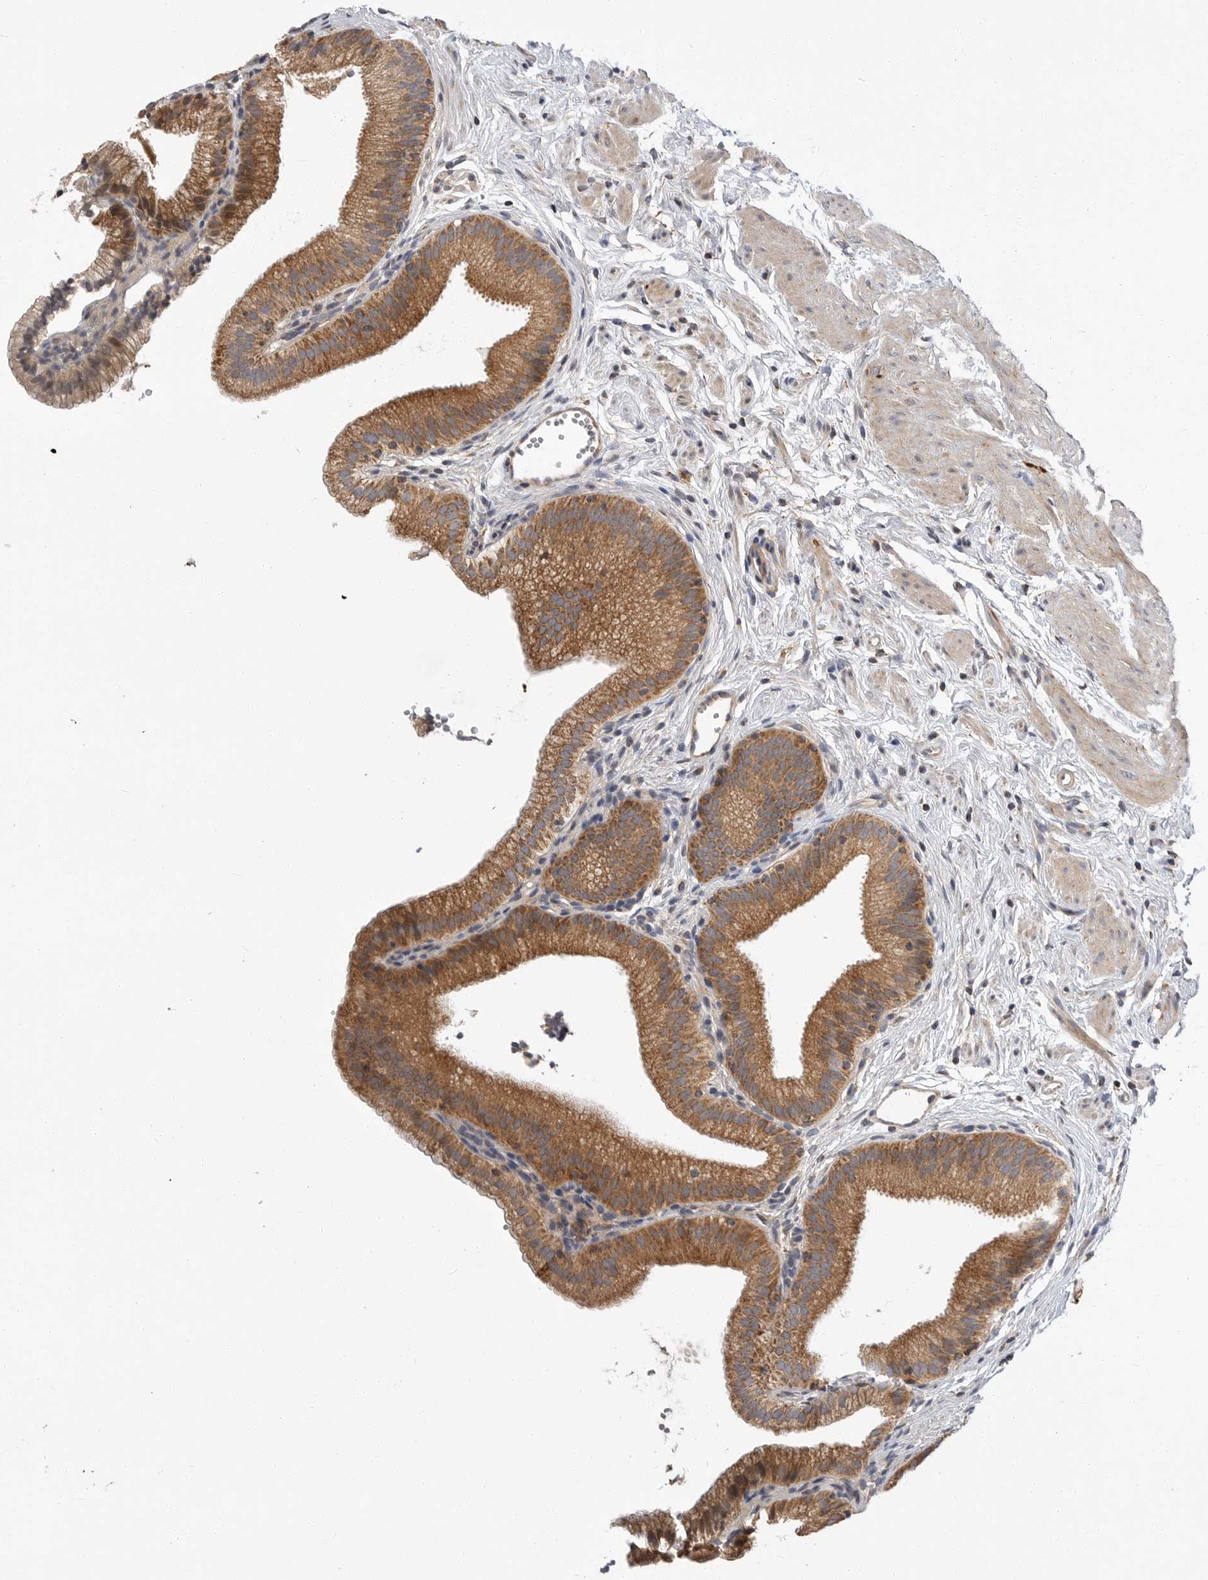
{"staining": {"intensity": "strong", "quantity": ">75%", "location": "cytoplasmic/membranous"}, "tissue": "gallbladder", "cell_type": "Glandular cells", "image_type": "normal", "snomed": [{"axis": "morphology", "description": "Normal tissue, NOS"}, {"axis": "topography", "description": "Gallbladder"}, {"axis": "topography", "description": "Peripheral nerve tissue"}], "caption": "Brown immunohistochemical staining in benign gallbladder displays strong cytoplasmic/membranous positivity in about >75% of glandular cells.", "gene": "KYAT3", "patient": {"sex": "male", "age": 38}}